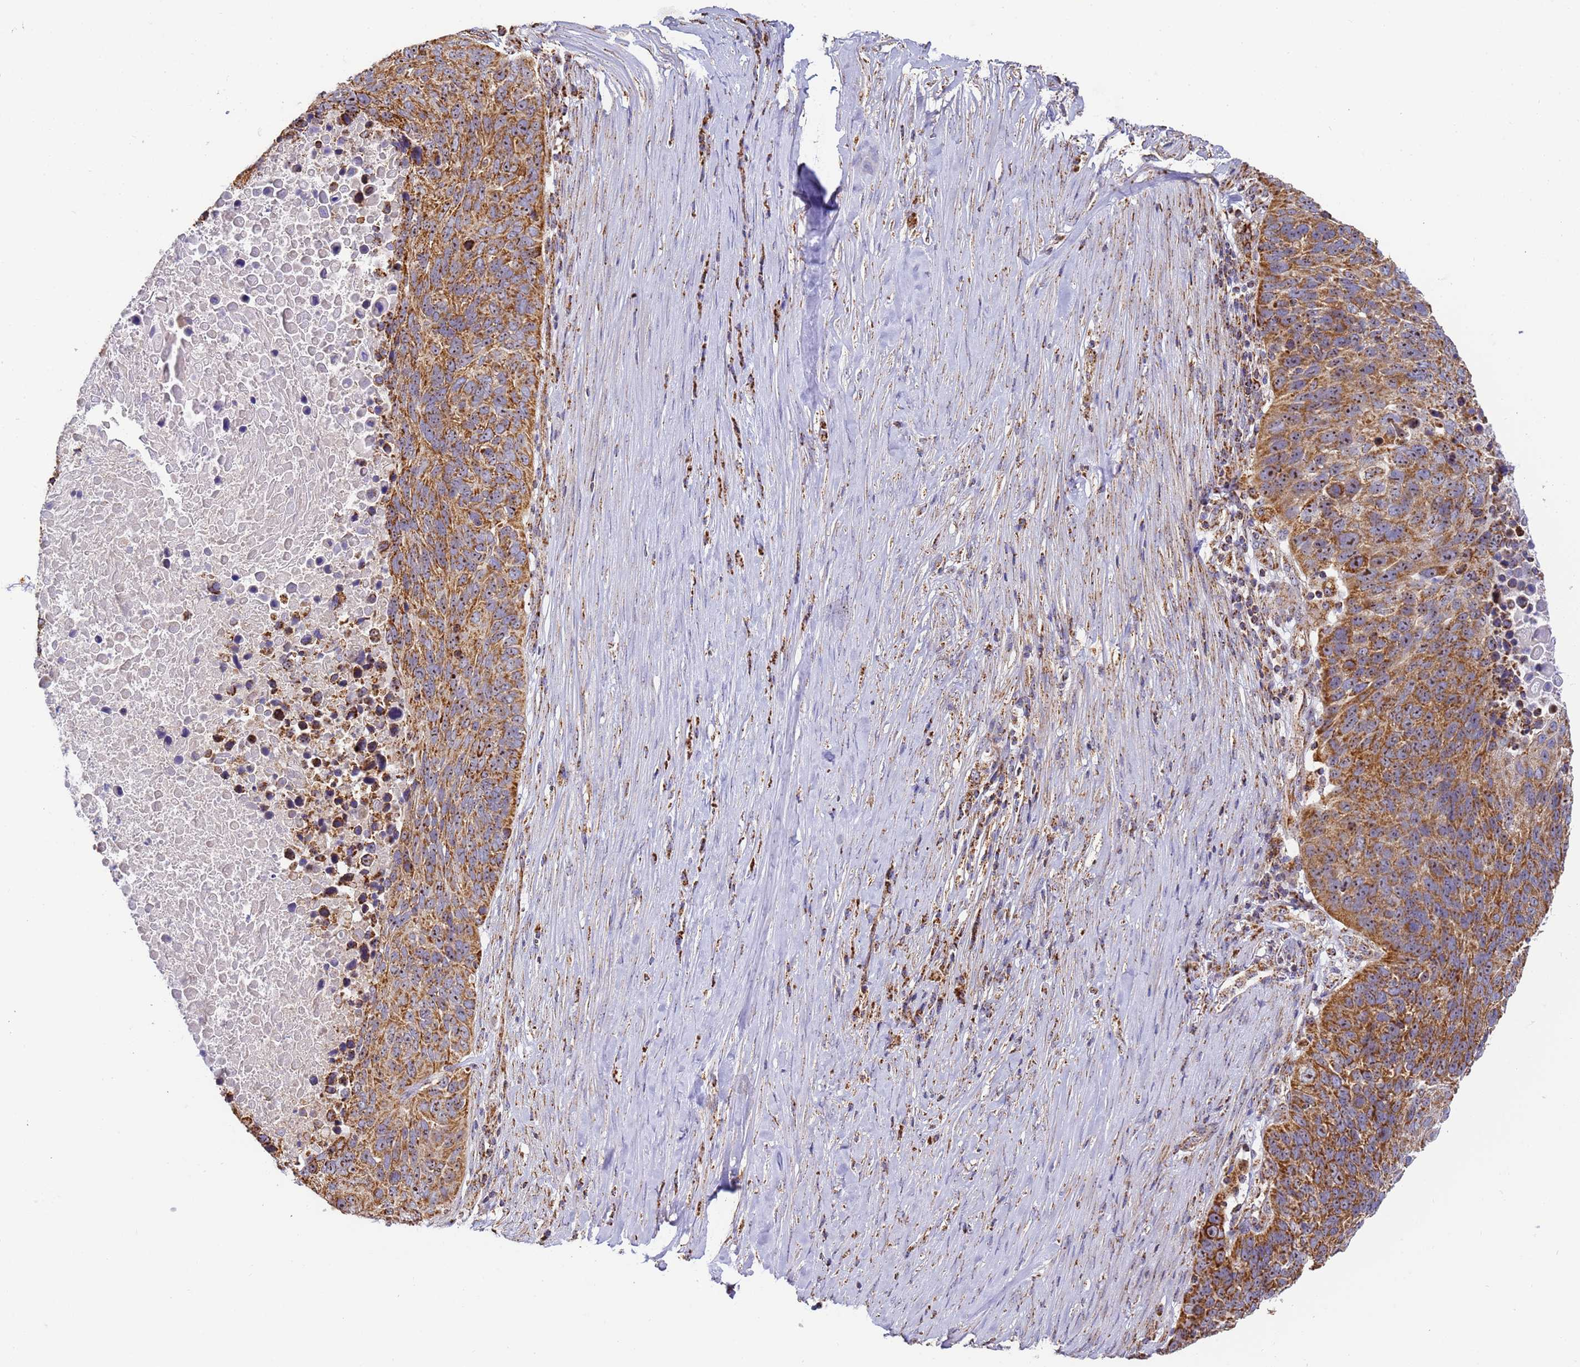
{"staining": {"intensity": "strong", "quantity": ">75%", "location": "cytoplasmic/membranous,nuclear"}, "tissue": "lung cancer", "cell_type": "Tumor cells", "image_type": "cancer", "snomed": [{"axis": "morphology", "description": "Normal tissue, NOS"}, {"axis": "morphology", "description": "Squamous cell carcinoma, NOS"}, {"axis": "topography", "description": "Lymph node"}, {"axis": "topography", "description": "Lung"}], "caption": "Human lung squamous cell carcinoma stained with a protein marker demonstrates strong staining in tumor cells.", "gene": "FRG2C", "patient": {"sex": "male", "age": 66}}